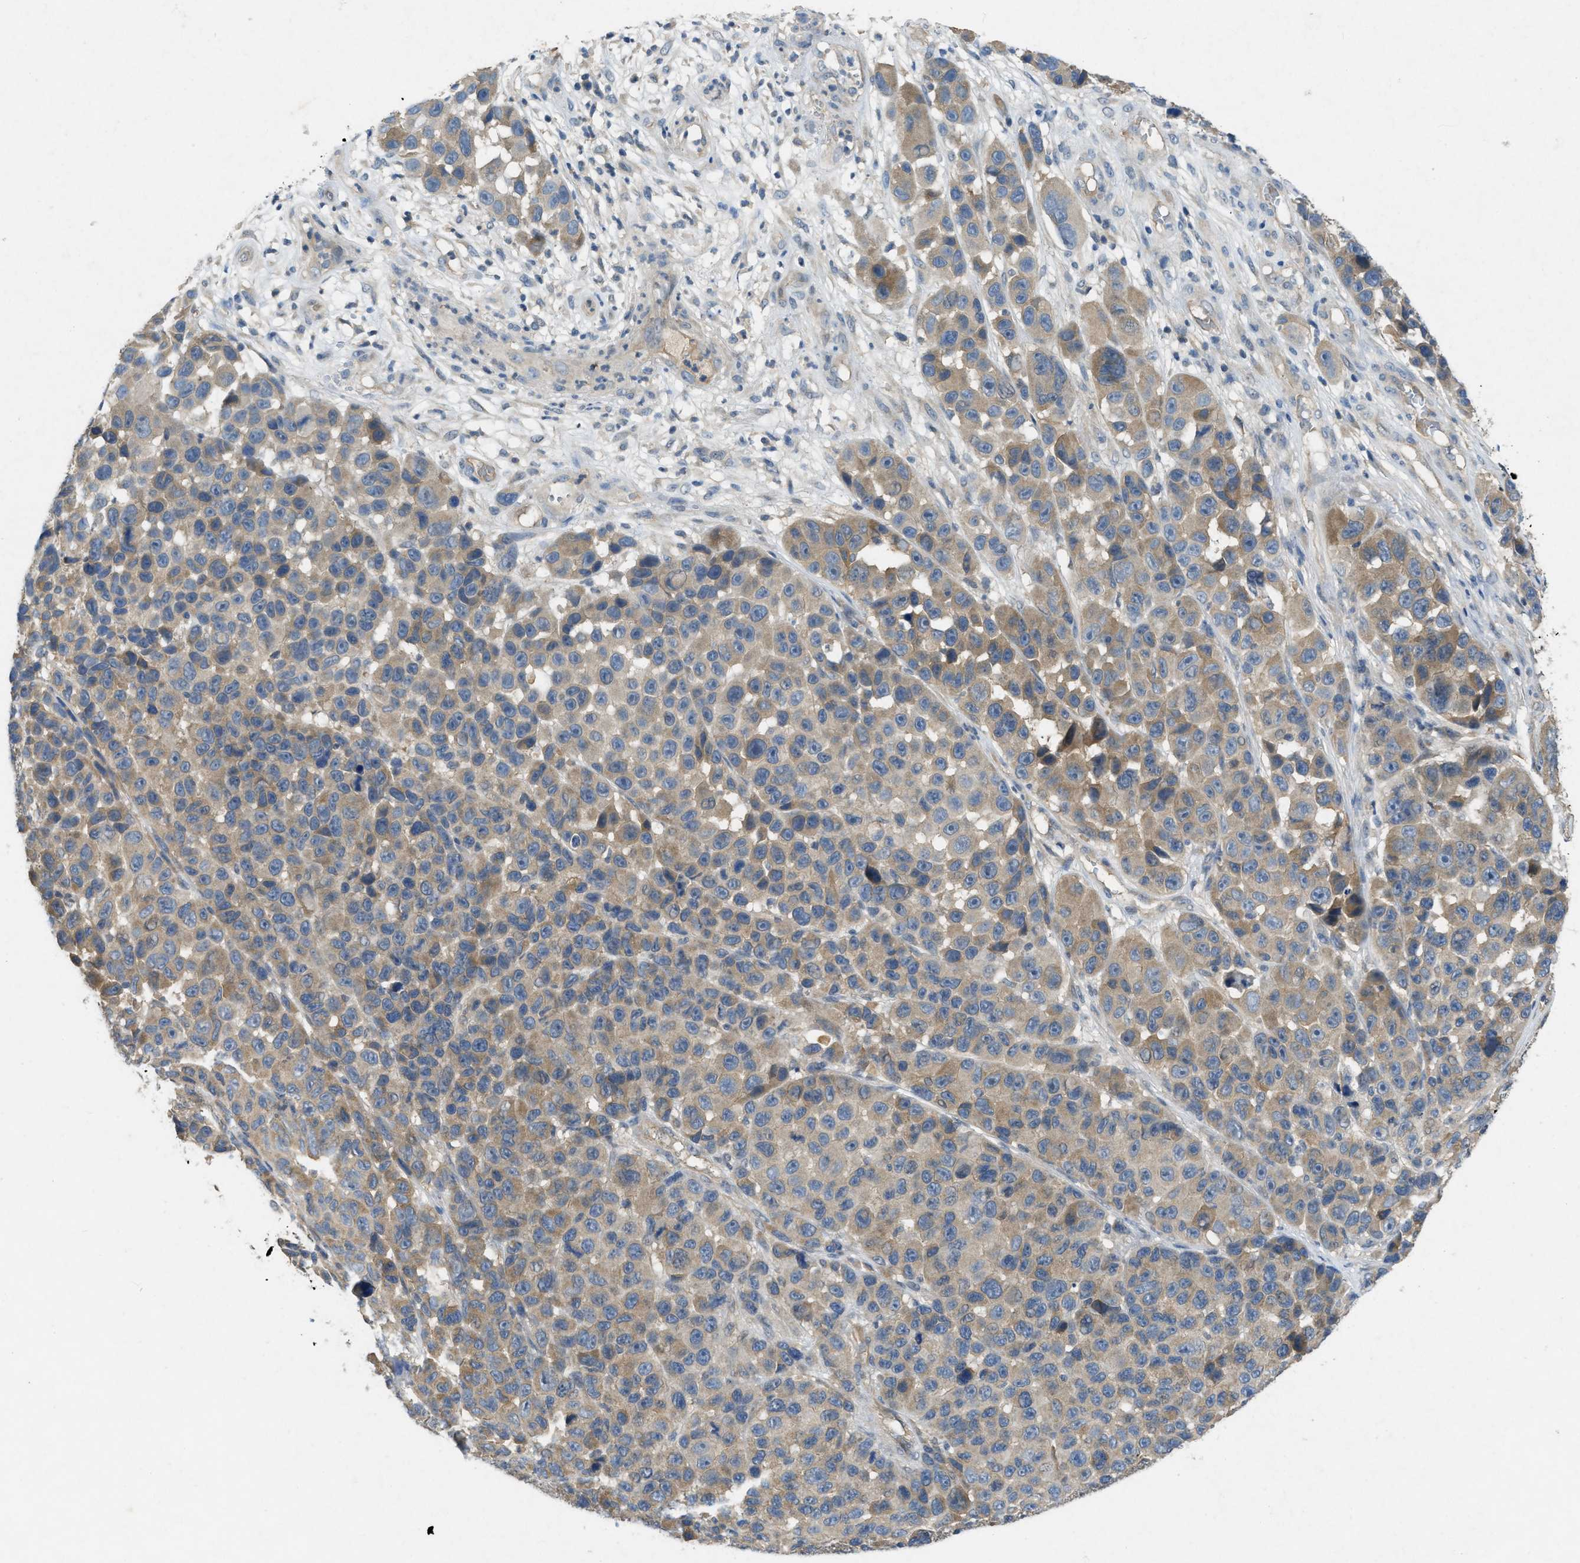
{"staining": {"intensity": "moderate", "quantity": "25%-75%", "location": "cytoplasmic/membranous"}, "tissue": "melanoma", "cell_type": "Tumor cells", "image_type": "cancer", "snomed": [{"axis": "morphology", "description": "Malignant melanoma, NOS"}, {"axis": "topography", "description": "Skin"}], "caption": "The histopathology image displays staining of melanoma, revealing moderate cytoplasmic/membranous protein staining (brown color) within tumor cells.", "gene": "PPP3CA", "patient": {"sex": "male", "age": 53}}